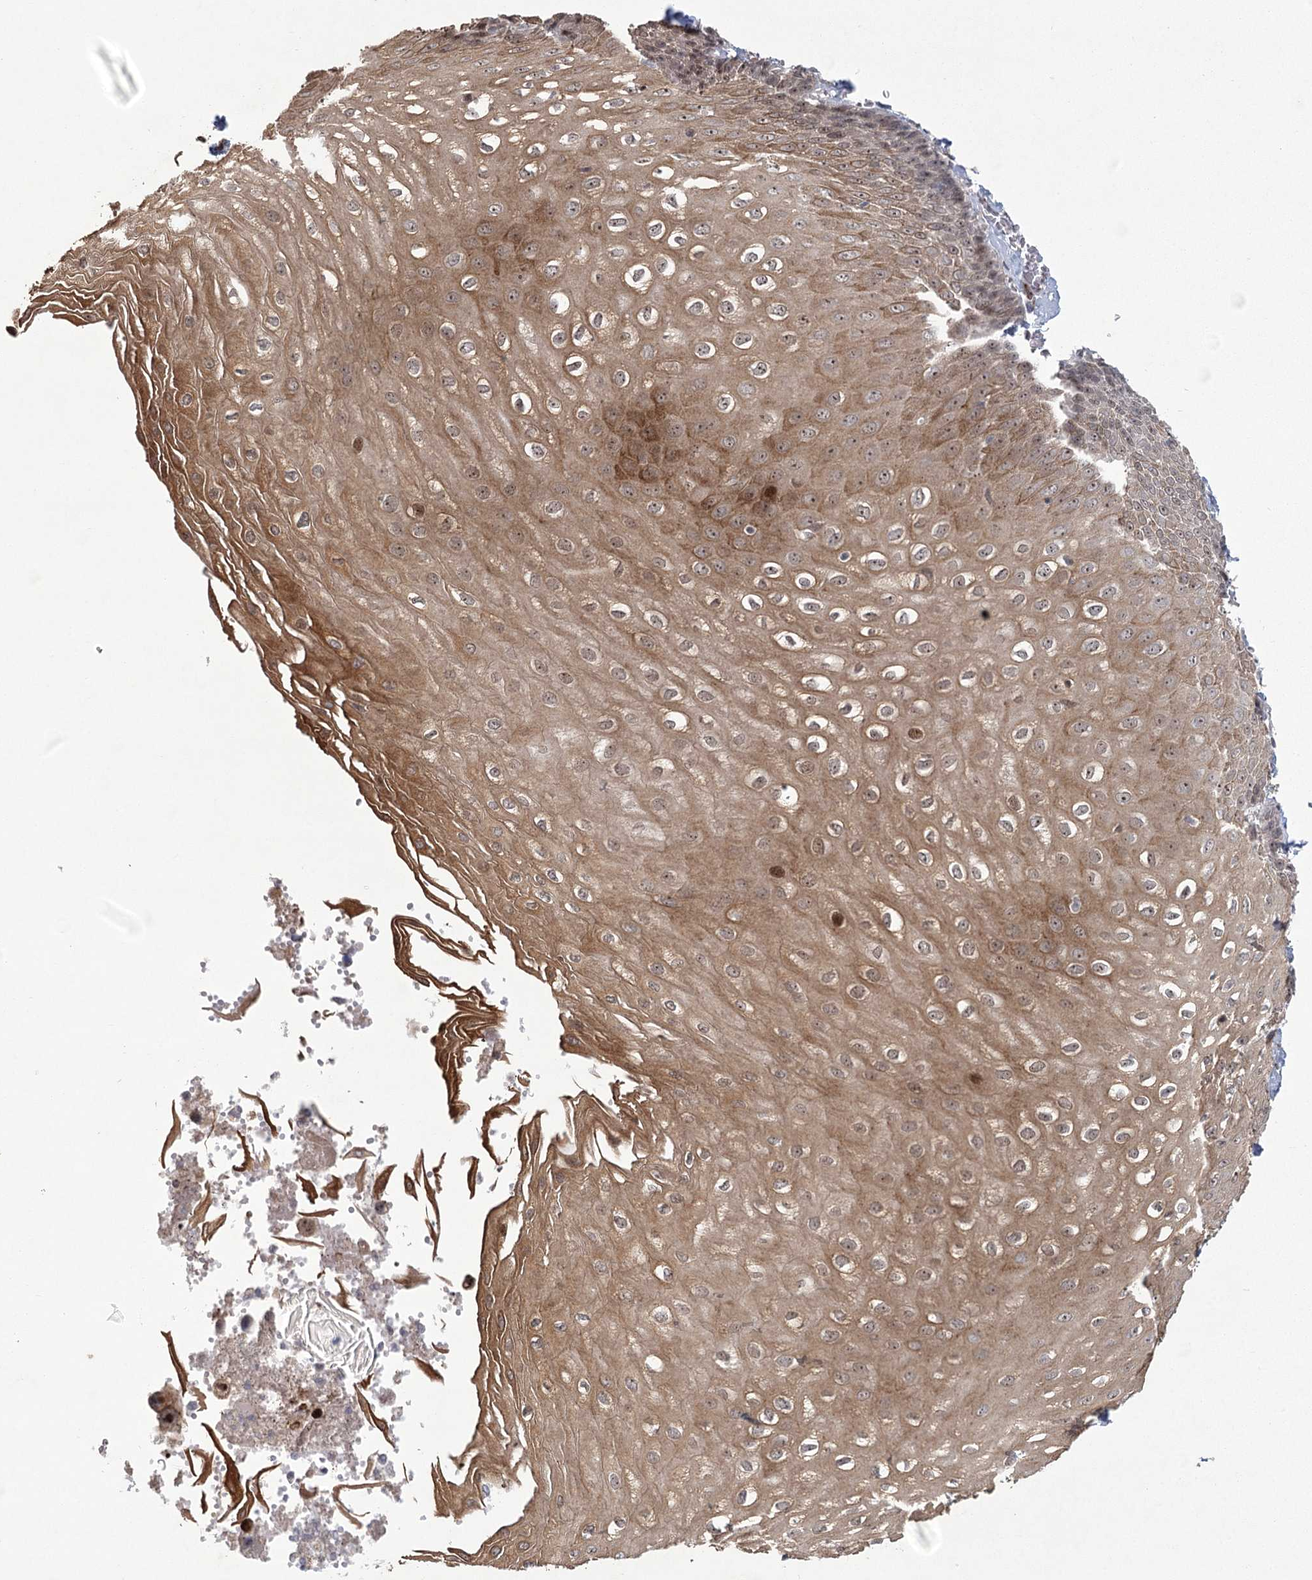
{"staining": {"intensity": "moderate", "quantity": "25%-75%", "location": "cytoplasmic/membranous,nuclear"}, "tissue": "esophagus", "cell_type": "Squamous epithelial cells", "image_type": "normal", "snomed": [{"axis": "morphology", "description": "Normal tissue, NOS"}, {"axis": "topography", "description": "Esophagus"}], "caption": "The histopathology image shows a brown stain indicating the presence of a protein in the cytoplasmic/membranous,nuclear of squamous epithelial cells in esophagus.", "gene": "PARM1", "patient": {"sex": "male", "age": 60}}